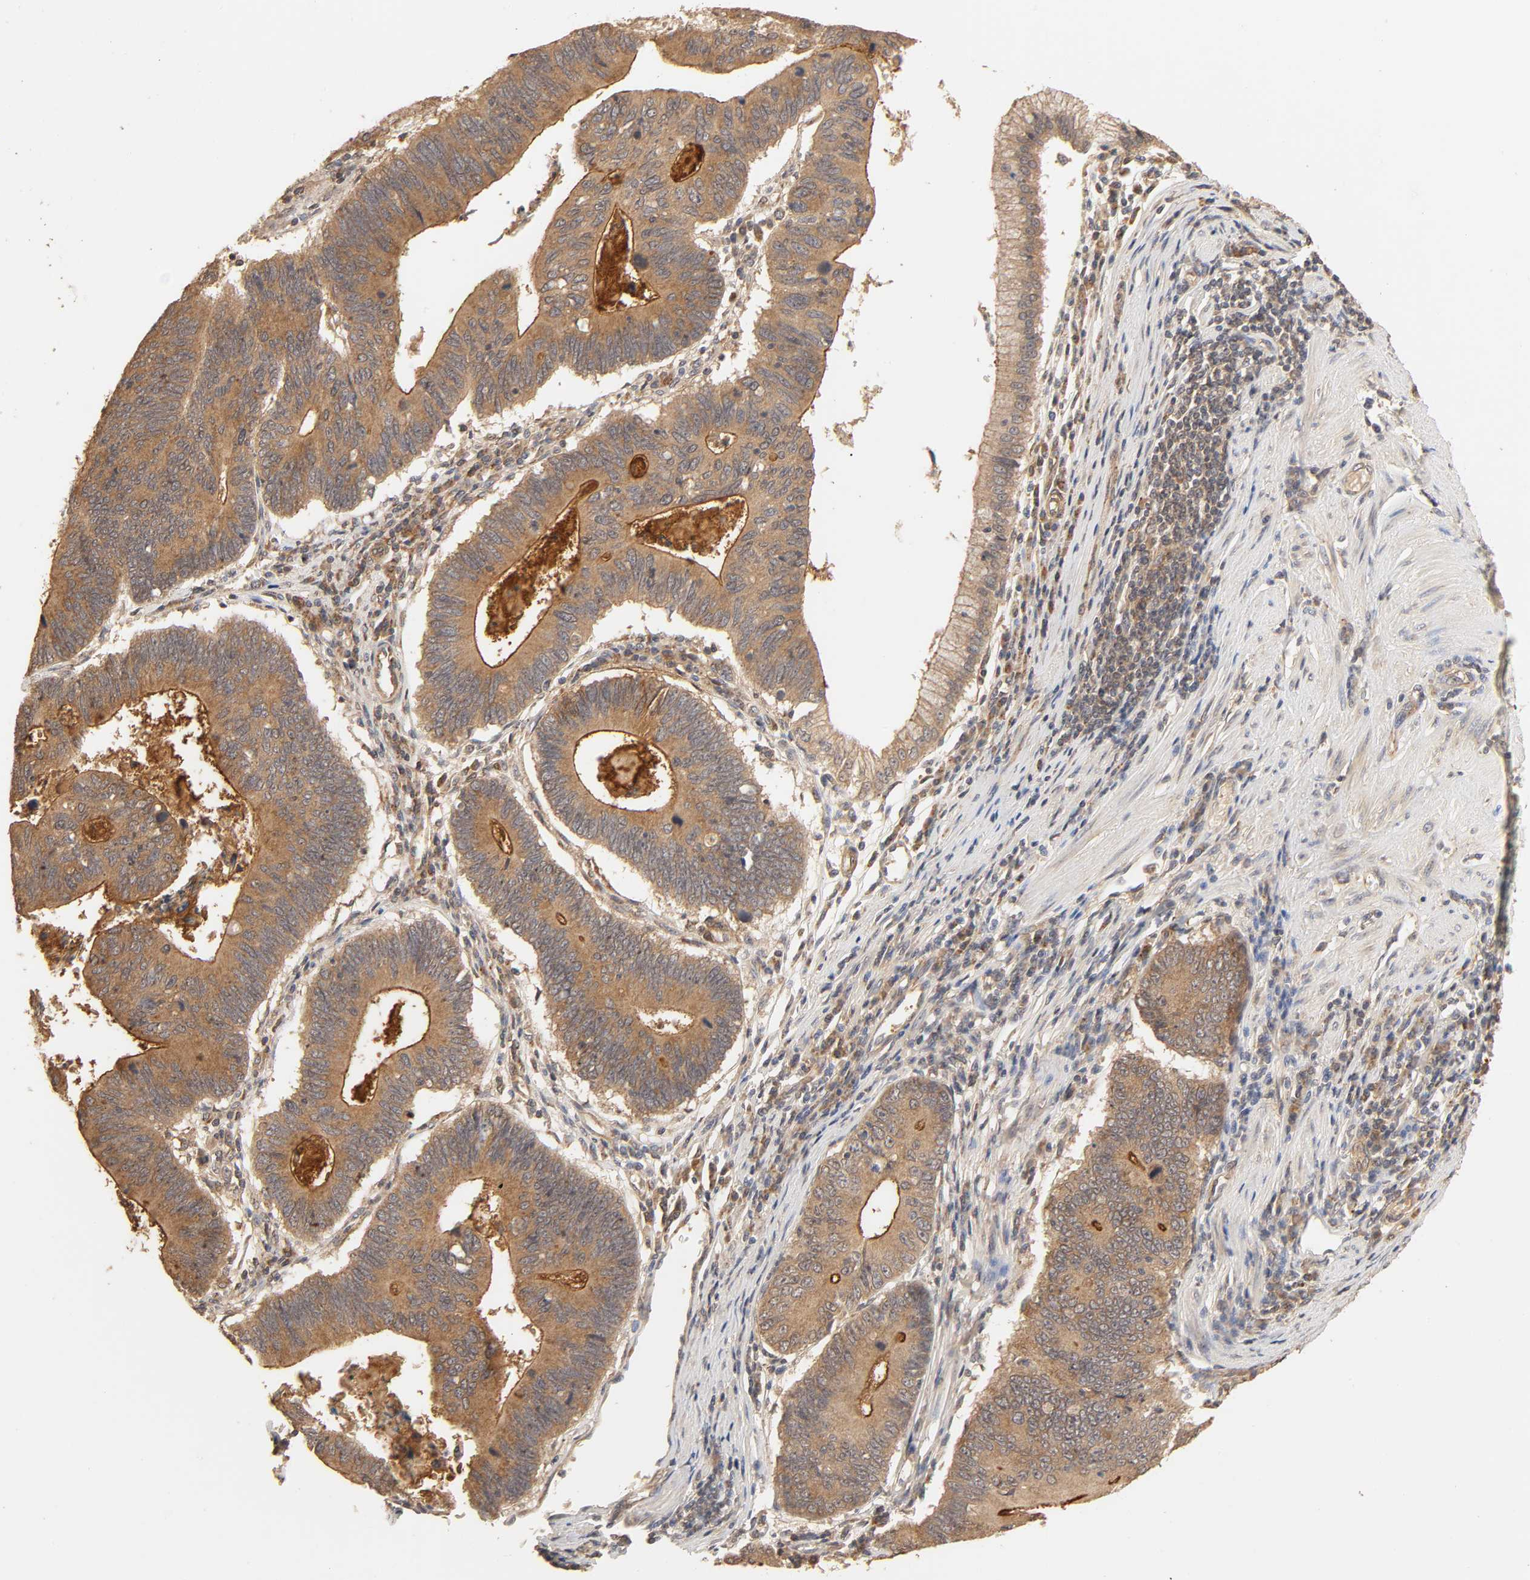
{"staining": {"intensity": "strong", "quantity": ">75%", "location": "cytoplasmic/membranous"}, "tissue": "stomach cancer", "cell_type": "Tumor cells", "image_type": "cancer", "snomed": [{"axis": "morphology", "description": "Adenocarcinoma, NOS"}, {"axis": "topography", "description": "Stomach"}], "caption": "Protein staining by immunohistochemistry (IHC) displays strong cytoplasmic/membranous positivity in about >75% of tumor cells in stomach cancer.", "gene": "EPS8", "patient": {"sex": "male", "age": 59}}